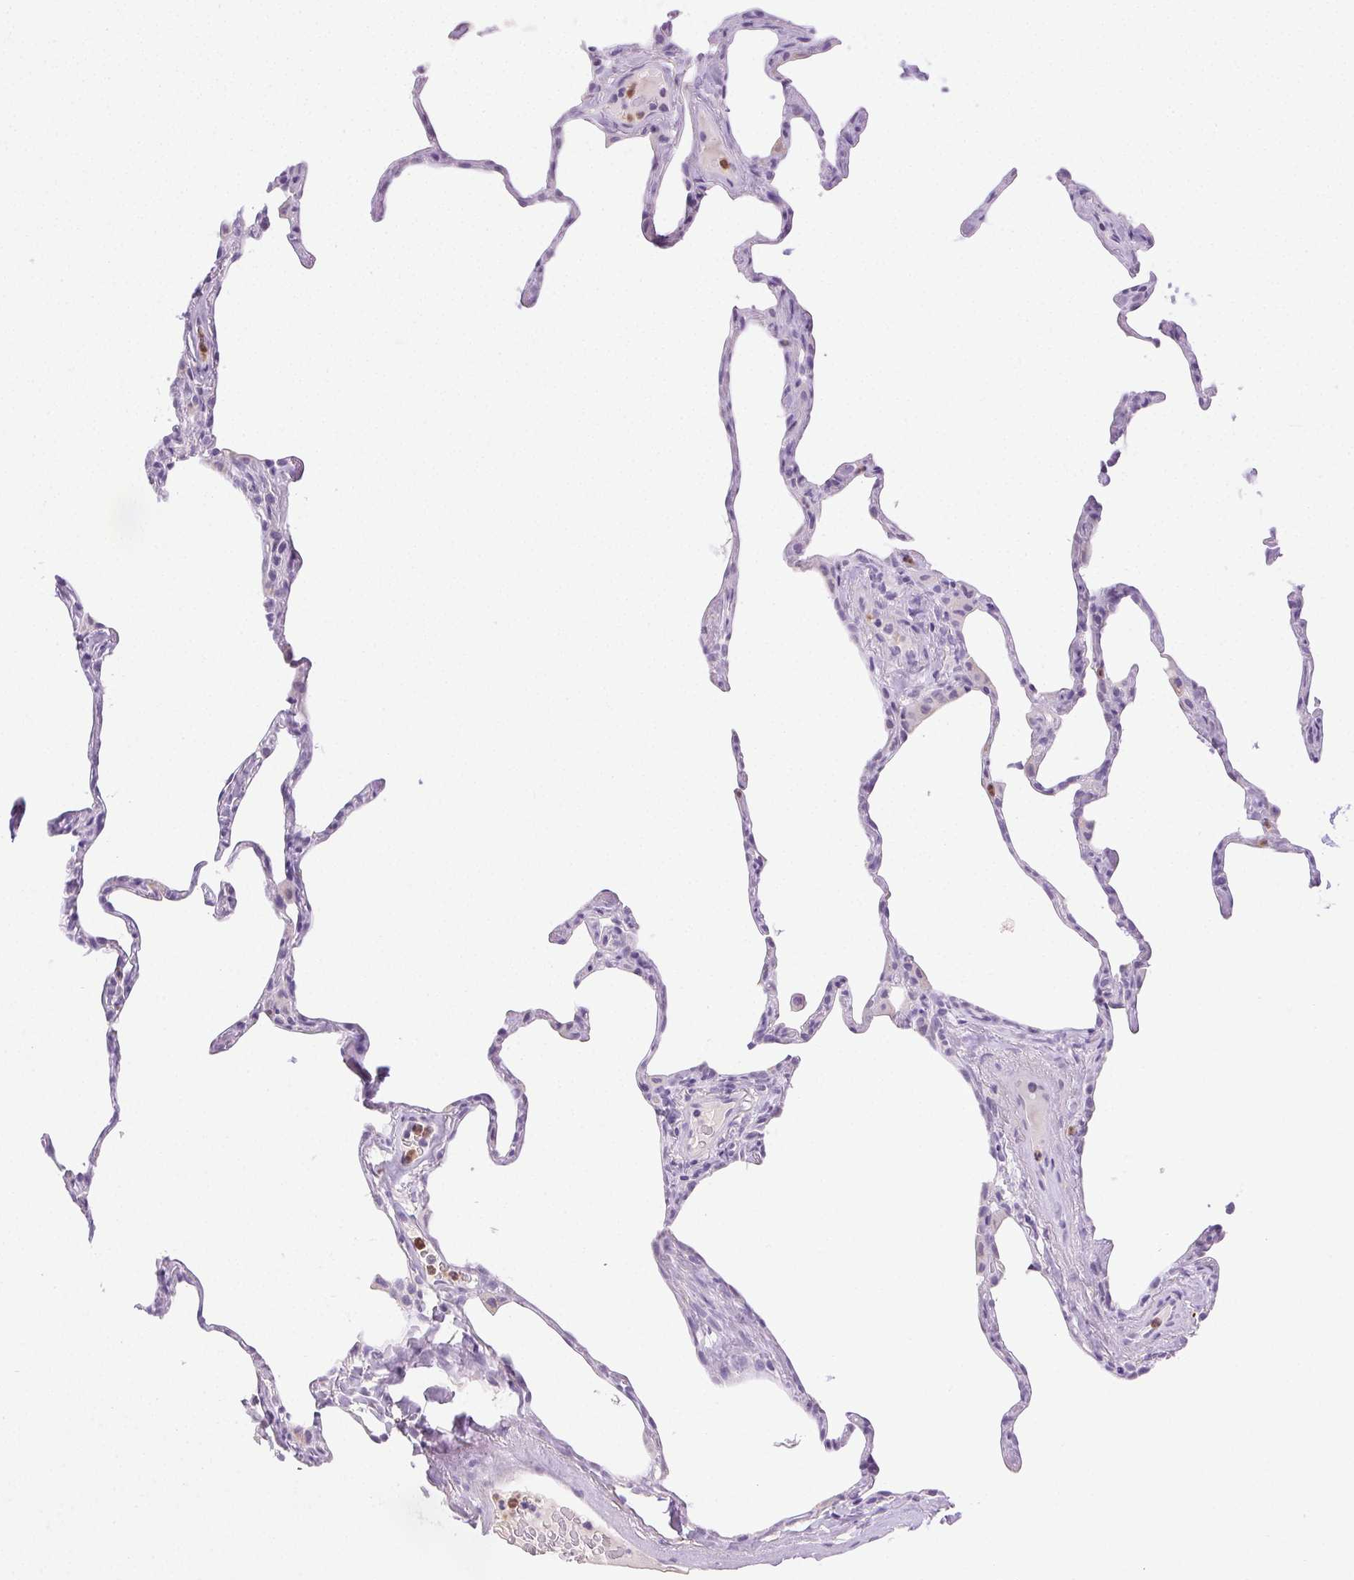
{"staining": {"intensity": "negative", "quantity": "none", "location": "none"}, "tissue": "lung", "cell_type": "Alveolar cells", "image_type": "normal", "snomed": [{"axis": "morphology", "description": "Normal tissue, NOS"}, {"axis": "topography", "description": "Lung"}], "caption": "IHC histopathology image of normal lung: lung stained with DAB displays no significant protein staining in alveolar cells. (DAB IHC visualized using brightfield microscopy, high magnification).", "gene": "EMX2", "patient": {"sex": "male", "age": 65}}